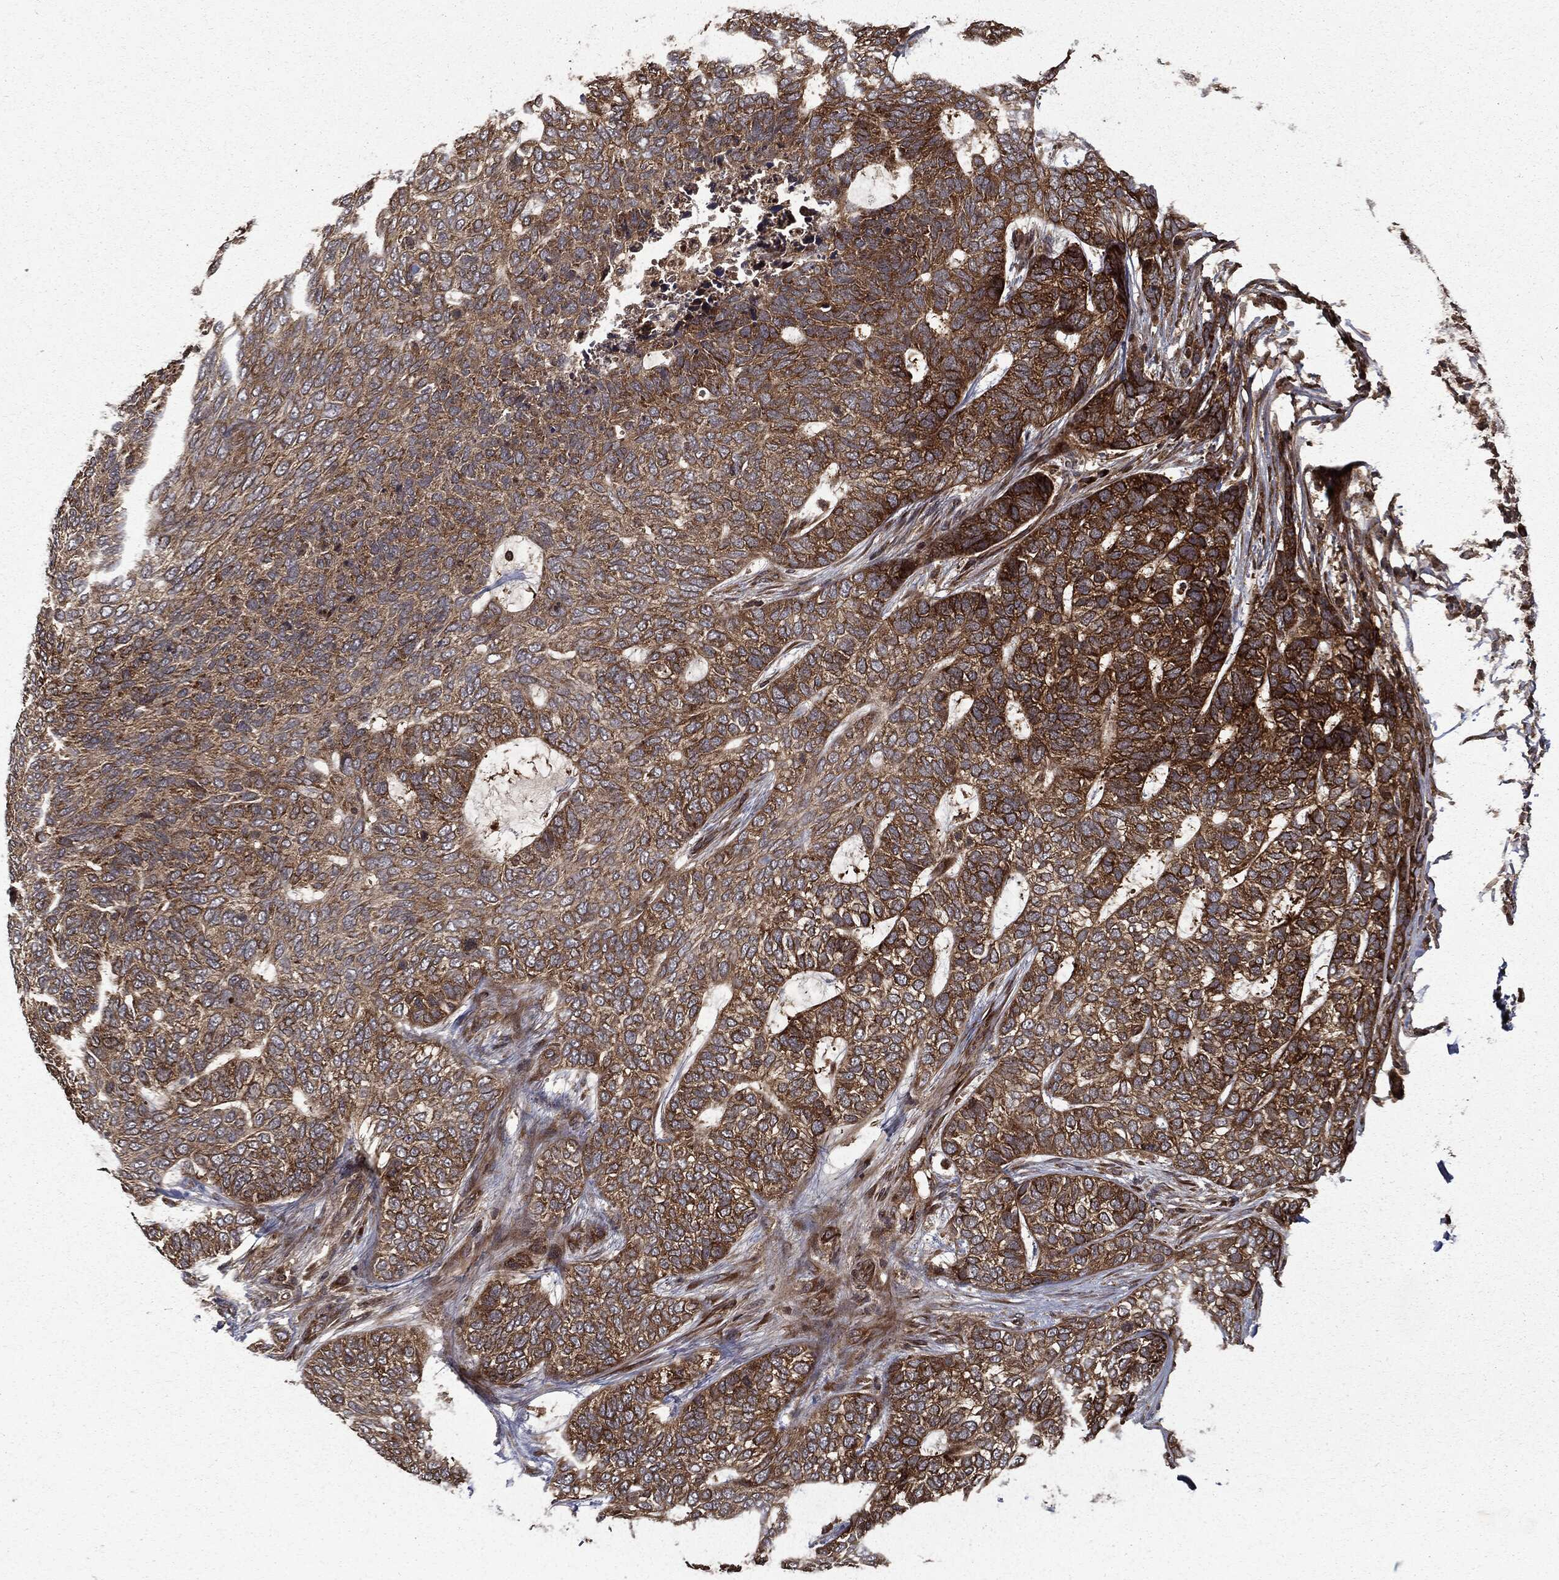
{"staining": {"intensity": "moderate", "quantity": "25%-75%", "location": "cytoplasmic/membranous"}, "tissue": "skin cancer", "cell_type": "Tumor cells", "image_type": "cancer", "snomed": [{"axis": "morphology", "description": "Basal cell carcinoma"}, {"axis": "topography", "description": "Skin"}], "caption": "DAB immunohistochemical staining of skin cancer (basal cell carcinoma) exhibits moderate cytoplasmic/membranous protein expression in about 25%-75% of tumor cells. (DAB IHC with brightfield microscopy, high magnification).", "gene": "HTT", "patient": {"sex": "female", "age": 65}}